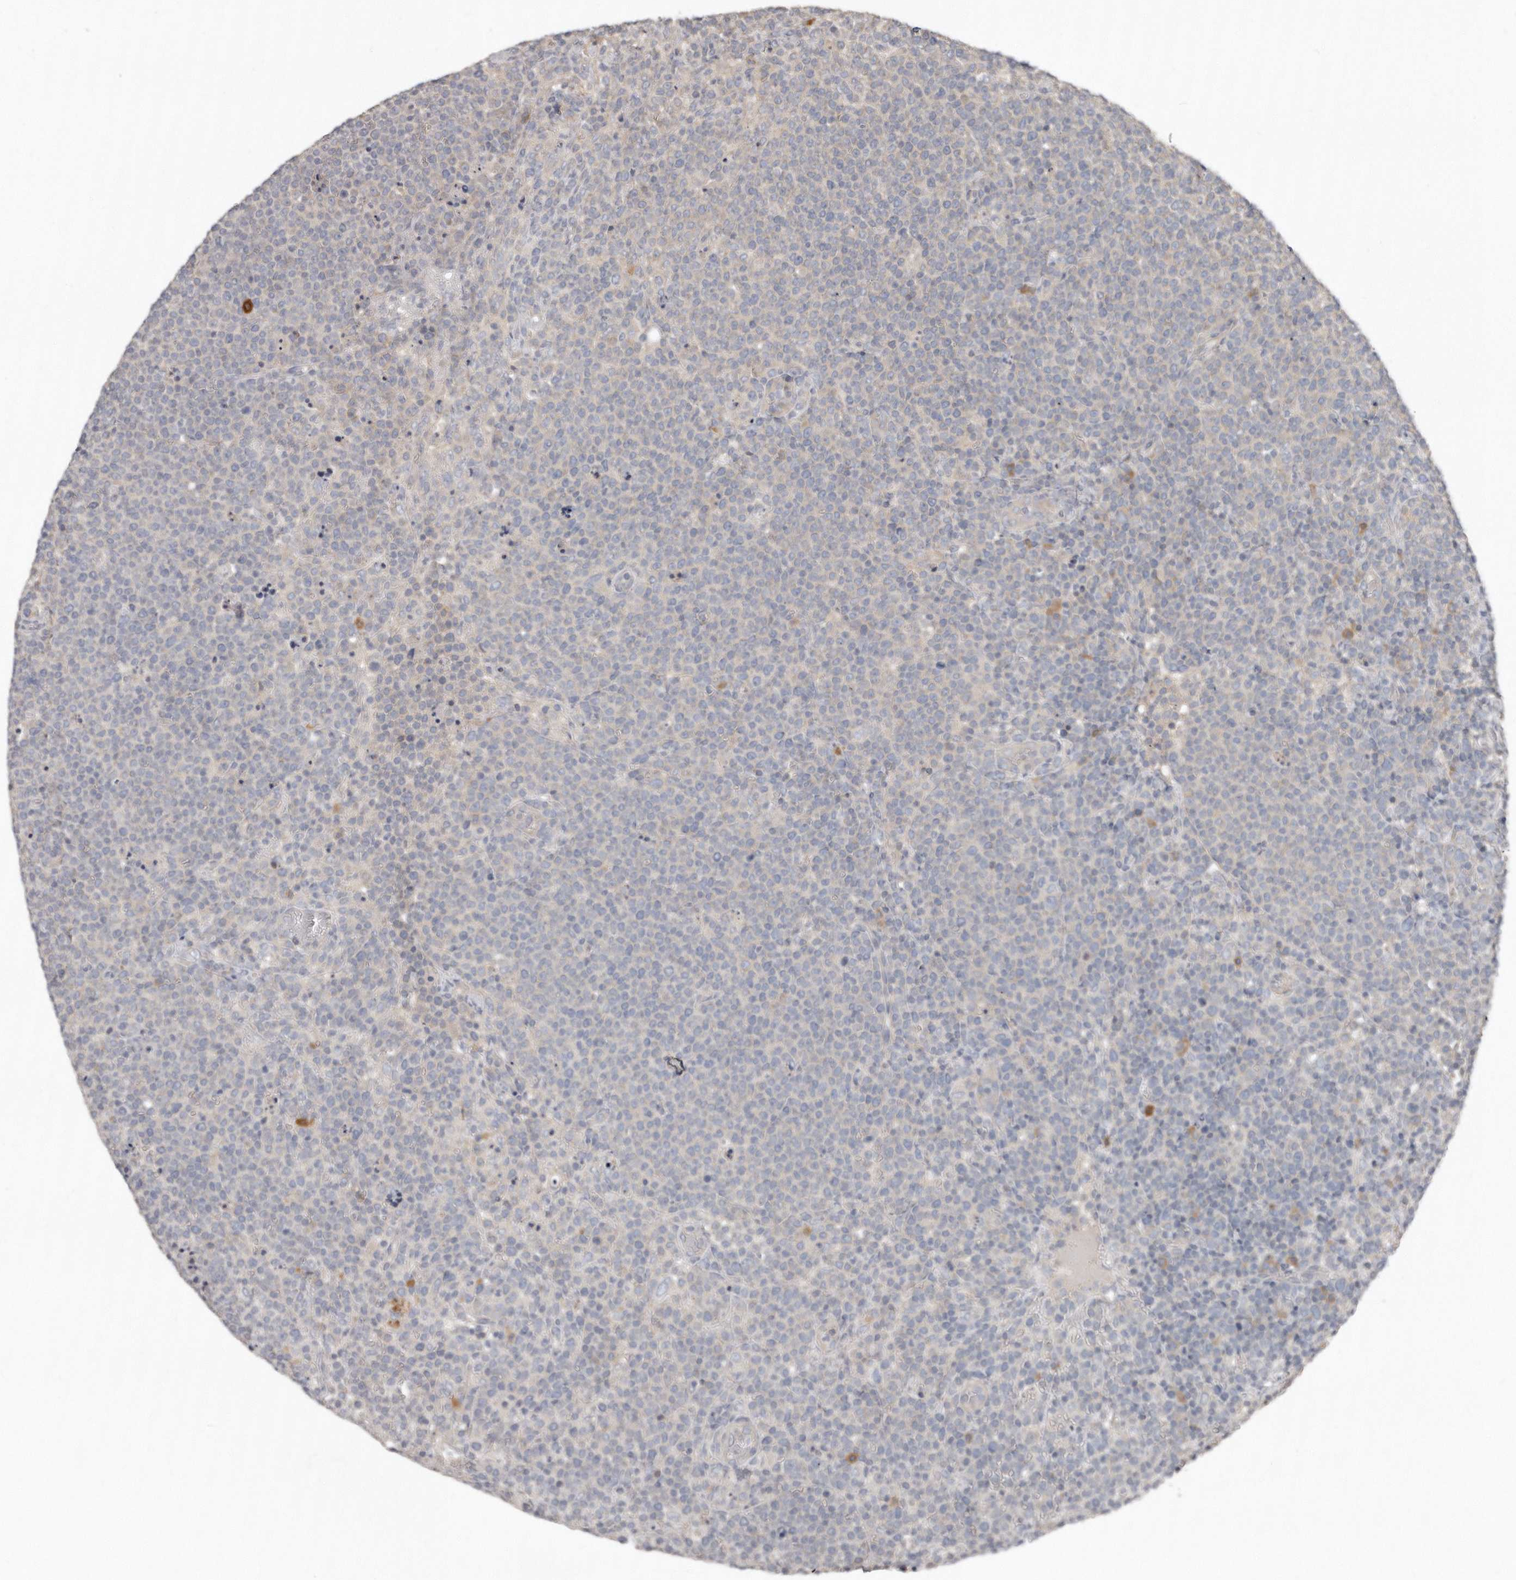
{"staining": {"intensity": "negative", "quantity": "none", "location": "none"}, "tissue": "lymphoma", "cell_type": "Tumor cells", "image_type": "cancer", "snomed": [{"axis": "morphology", "description": "Malignant lymphoma, non-Hodgkin's type, High grade"}, {"axis": "topography", "description": "Lymph node"}], "caption": "Tumor cells are negative for brown protein staining in lymphoma.", "gene": "AKNAD1", "patient": {"sex": "male", "age": 61}}